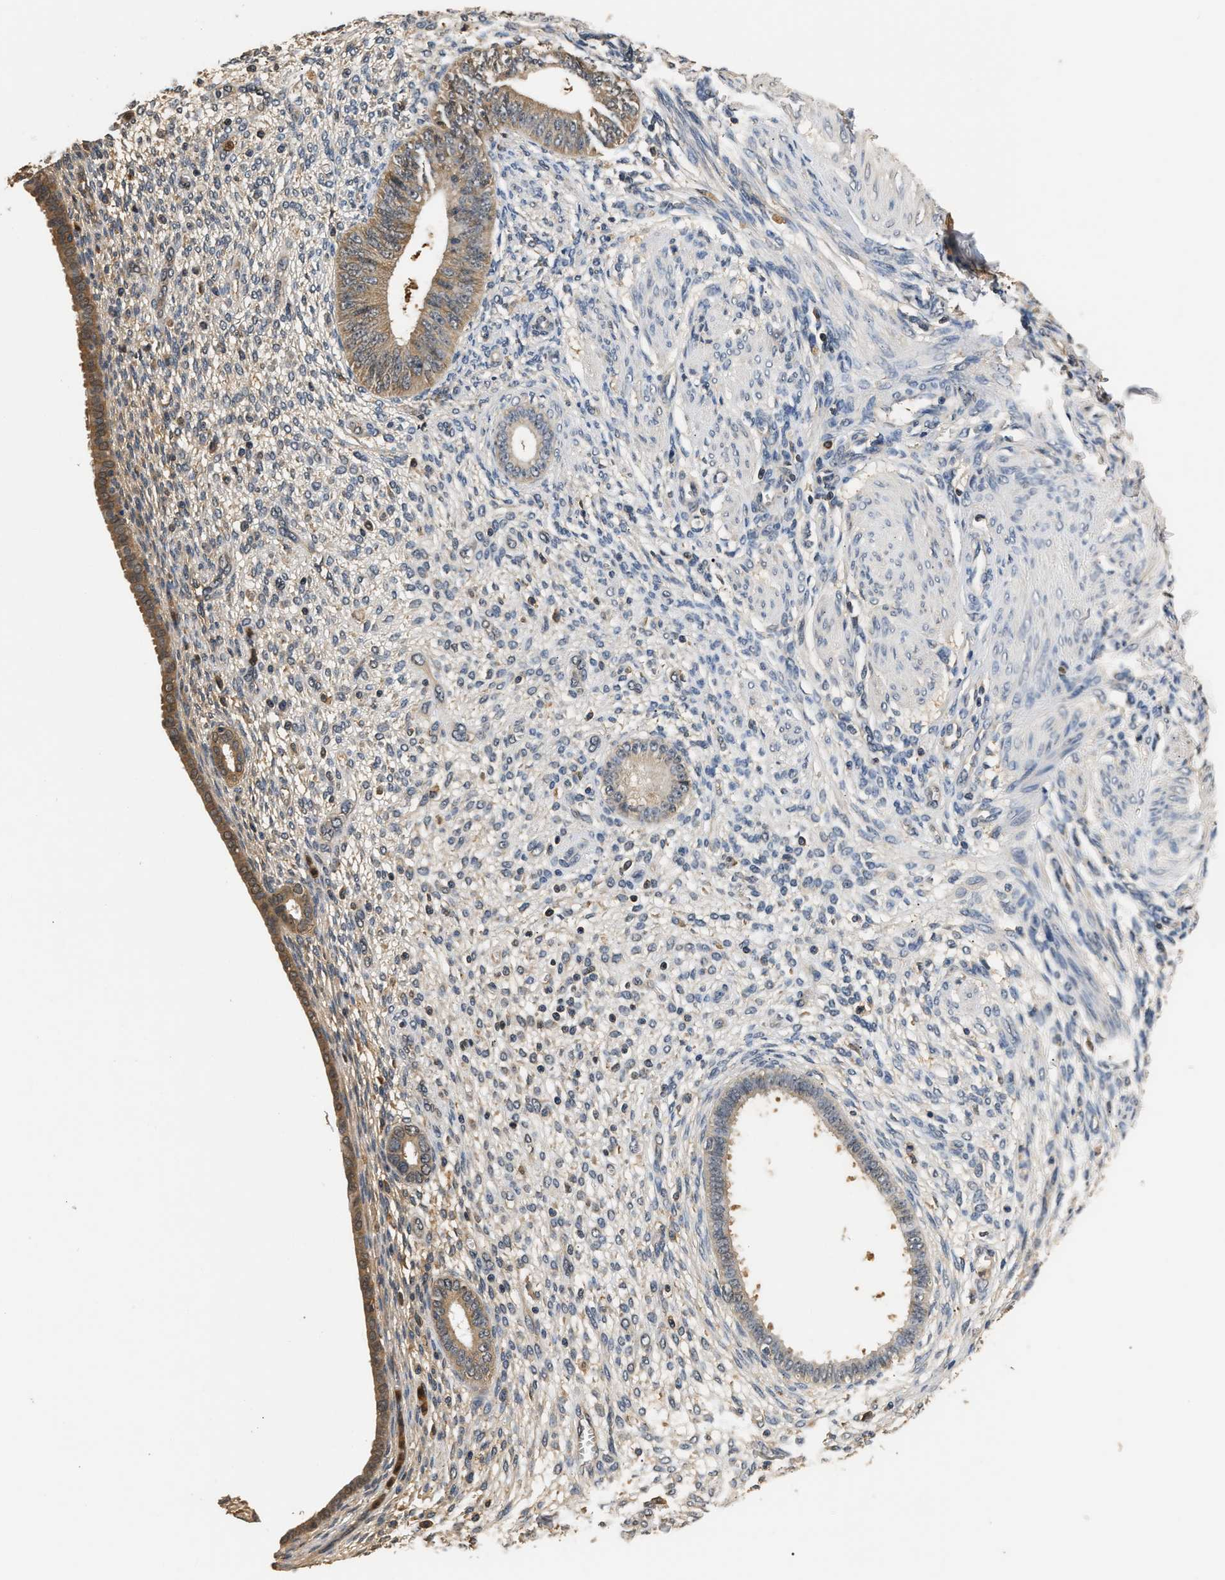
{"staining": {"intensity": "negative", "quantity": "none", "location": "none"}, "tissue": "endometrium", "cell_type": "Cells in endometrial stroma", "image_type": "normal", "snomed": [{"axis": "morphology", "description": "Normal tissue, NOS"}, {"axis": "topography", "description": "Endometrium"}], "caption": "Cells in endometrial stroma show no significant protein staining in normal endometrium. (Stains: DAB immunohistochemistry (IHC) with hematoxylin counter stain, Microscopy: brightfield microscopy at high magnification).", "gene": "GPI", "patient": {"sex": "female", "age": 66}}